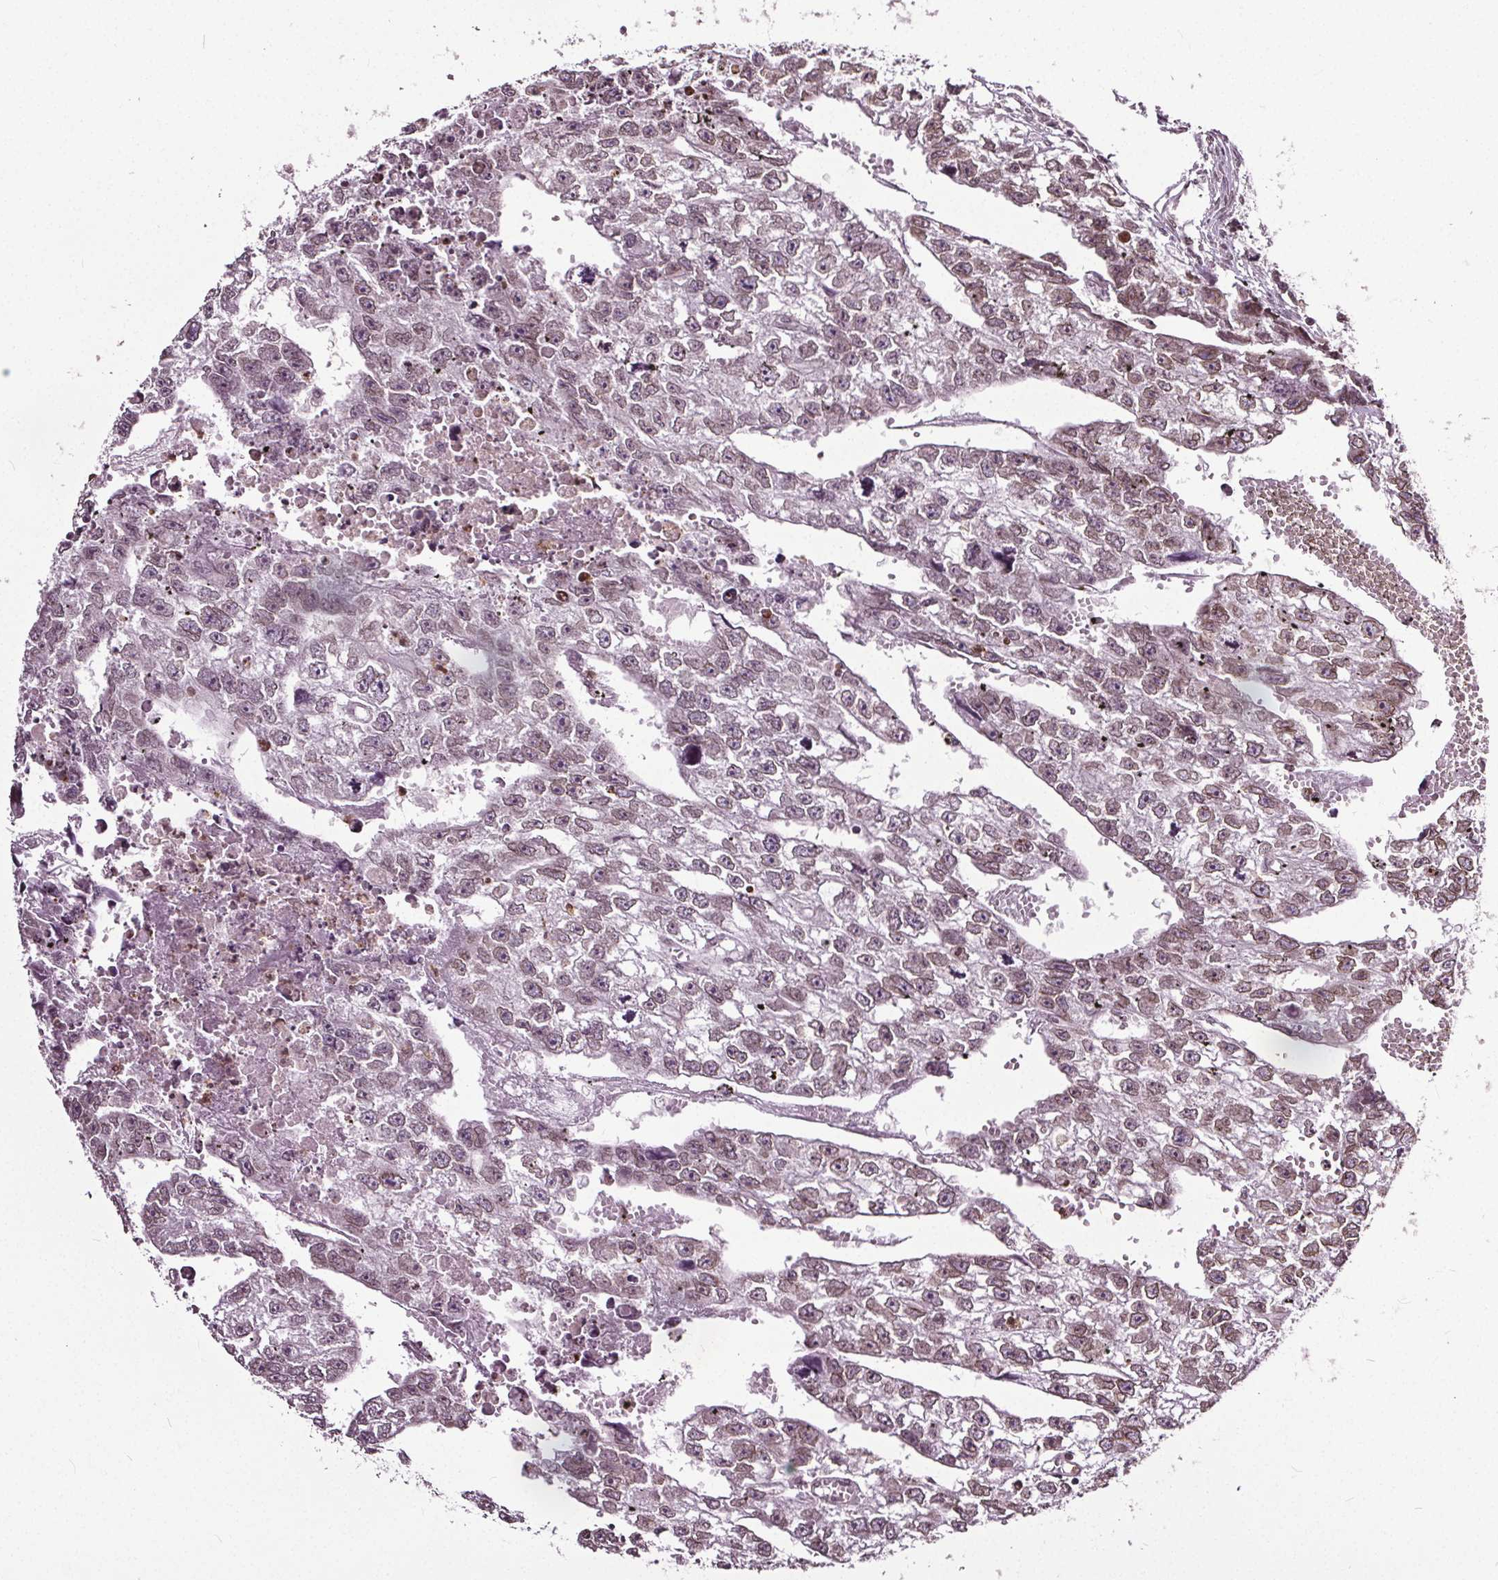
{"staining": {"intensity": "moderate", "quantity": "<25%", "location": "cytoplasmic/membranous,nuclear"}, "tissue": "testis cancer", "cell_type": "Tumor cells", "image_type": "cancer", "snomed": [{"axis": "morphology", "description": "Carcinoma, Embryonal, NOS"}, {"axis": "morphology", "description": "Teratoma, malignant, NOS"}, {"axis": "topography", "description": "Testis"}], "caption": "Protein expression analysis of human teratoma (malignant) (testis) reveals moderate cytoplasmic/membranous and nuclear expression in approximately <25% of tumor cells.", "gene": "TTC39C", "patient": {"sex": "male", "age": 44}}